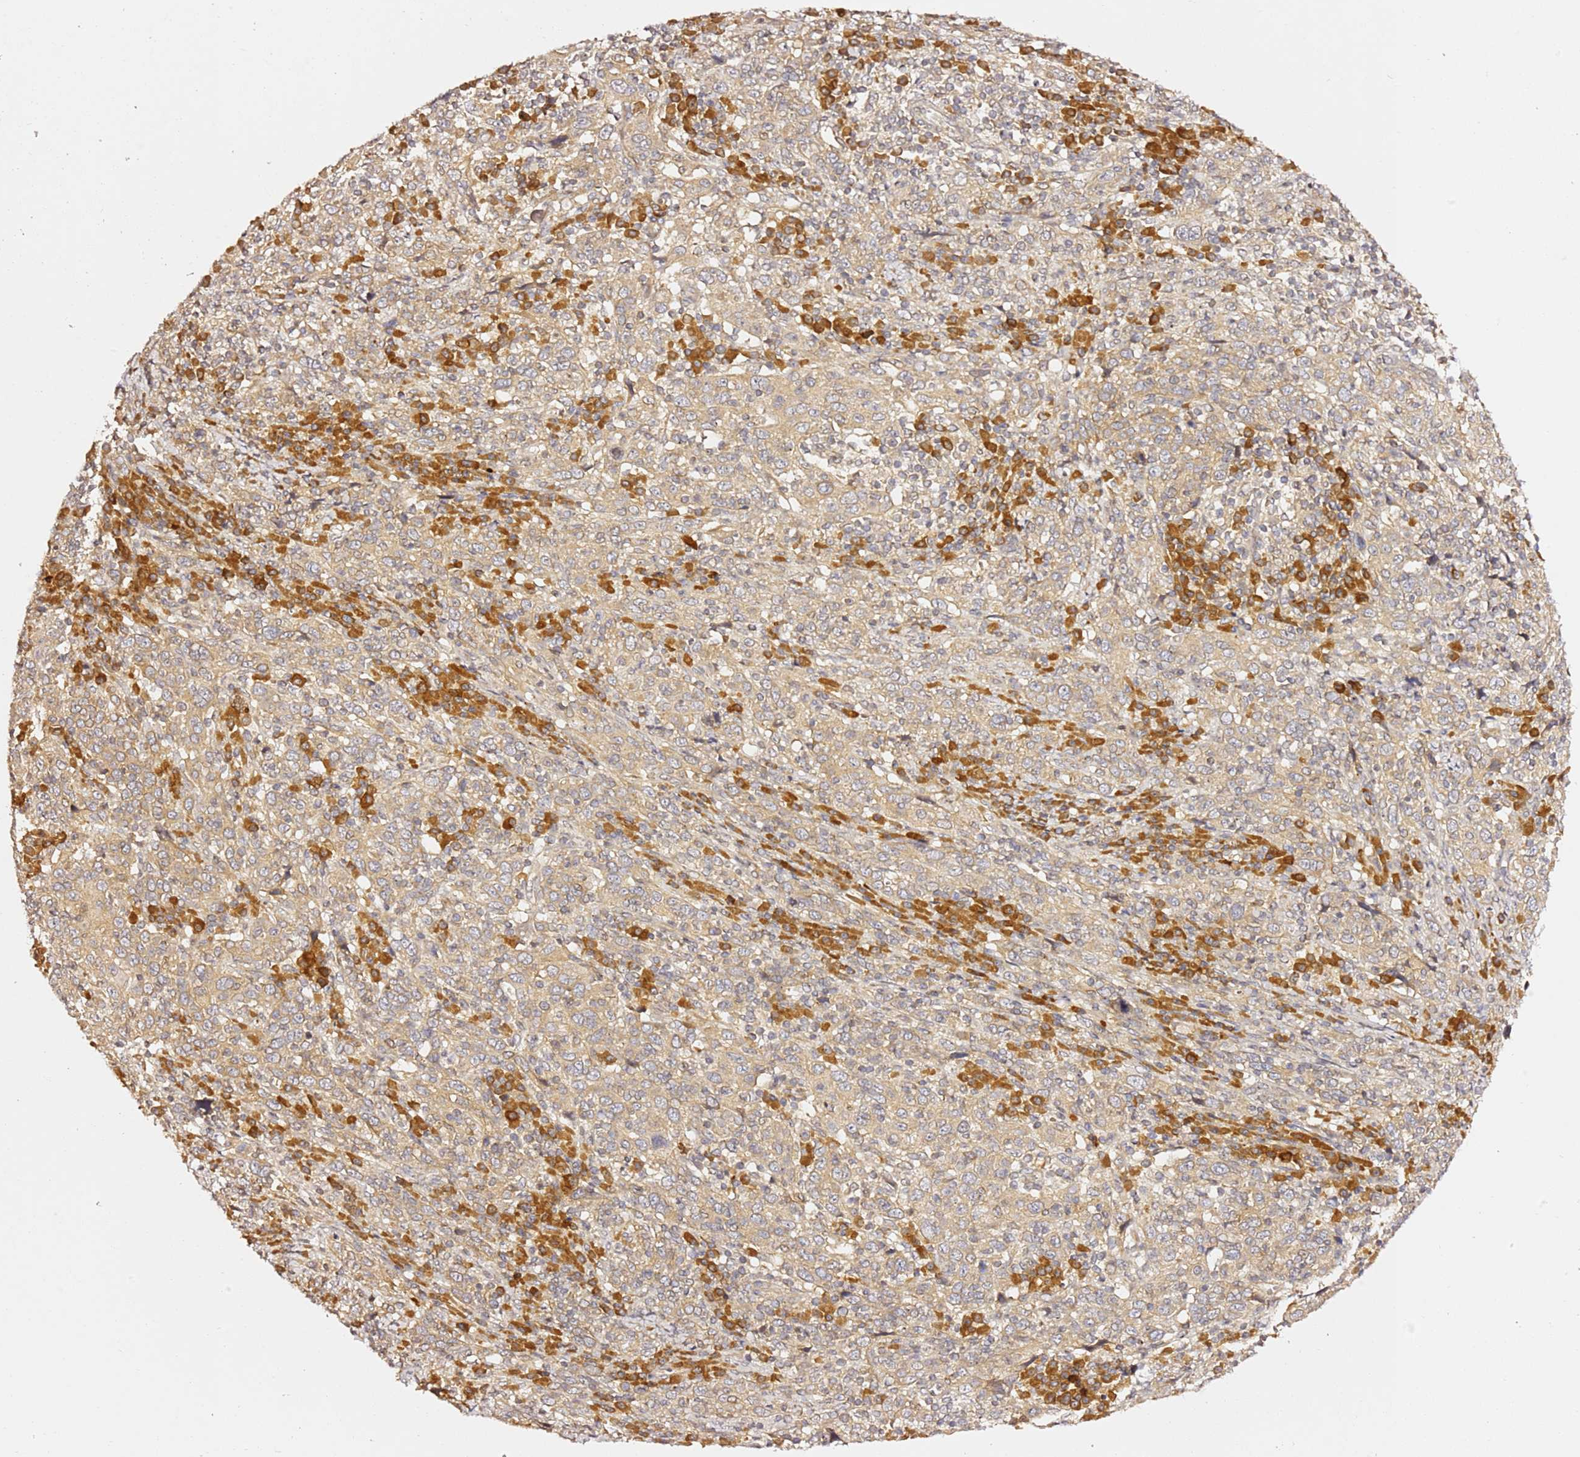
{"staining": {"intensity": "weak", "quantity": ">75%", "location": "cytoplasmic/membranous"}, "tissue": "cervical cancer", "cell_type": "Tumor cells", "image_type": "cancer", "snomed": [{"axis": "morphology", "description": "Squamous cell carcinoma, NOS"}, {"axis": "topography", "description": "Cervix"}], "caption": "About >75% of tumor cells in squamous cell carcinoma (cervical) exhibit weak cytoplasmic/membranous protein staining as visualized by brown immunohistochemical staining.", "gene": "OSBPL2", "patient": {"sex": "female", "age": 46}}